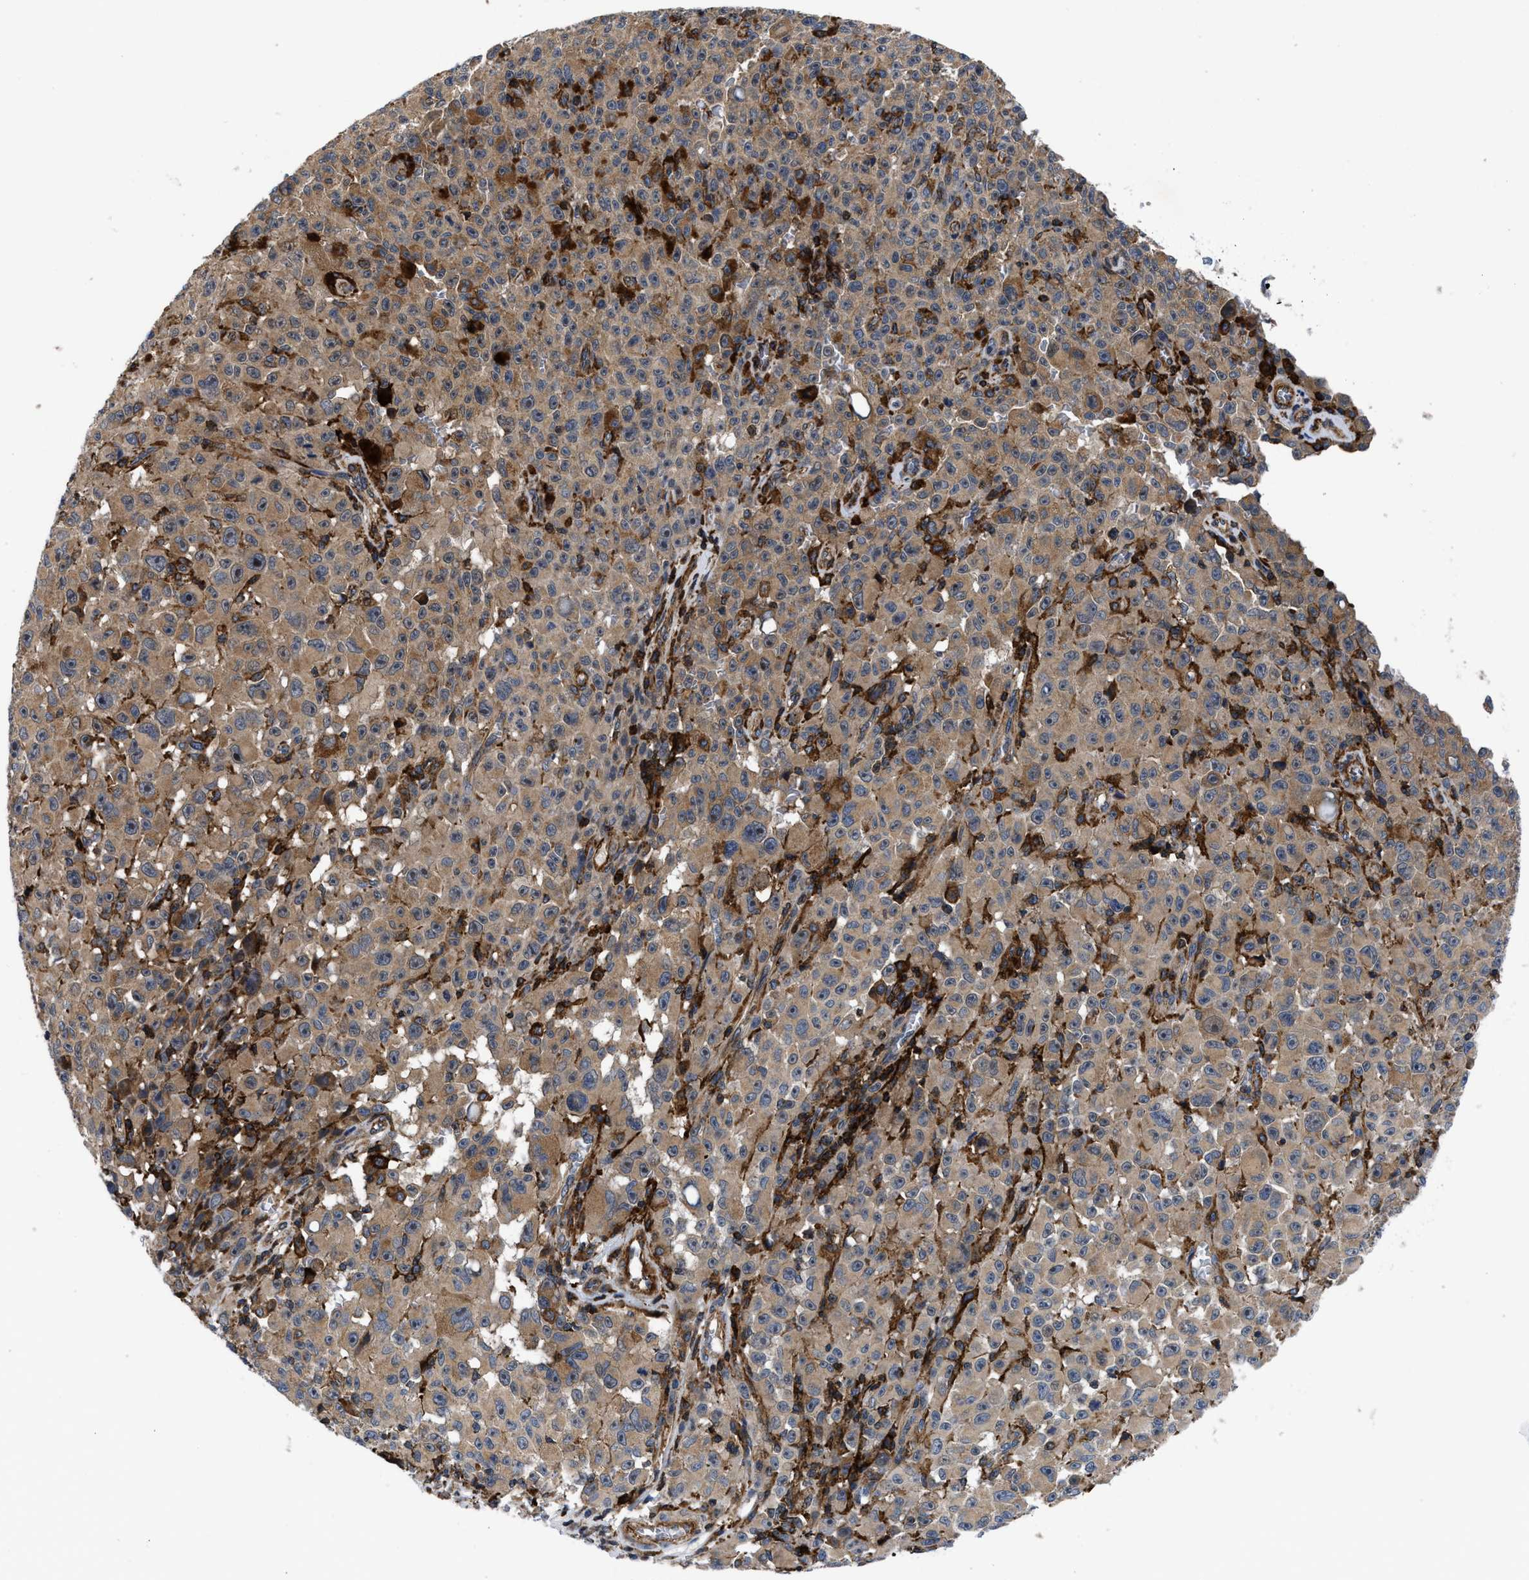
{"staining": {"intensity": "moderate", "quantity": ">75%", "location": "cytoplasmic/membranous"}, "tissue": "melanoma", "cell_type": "Tumor cells", "image_type": "cancer", "snomed": [{"axis": "morphology", "description": "Malignant melanoma, NOS"}, {"axis": "topography", "description": "Skin"}], "caption": "Melanoma stained with a protein marker displays moderate staining in tumor cells.", "gene": "SPAST", "patient": {"sex": "female", "age": 82}}